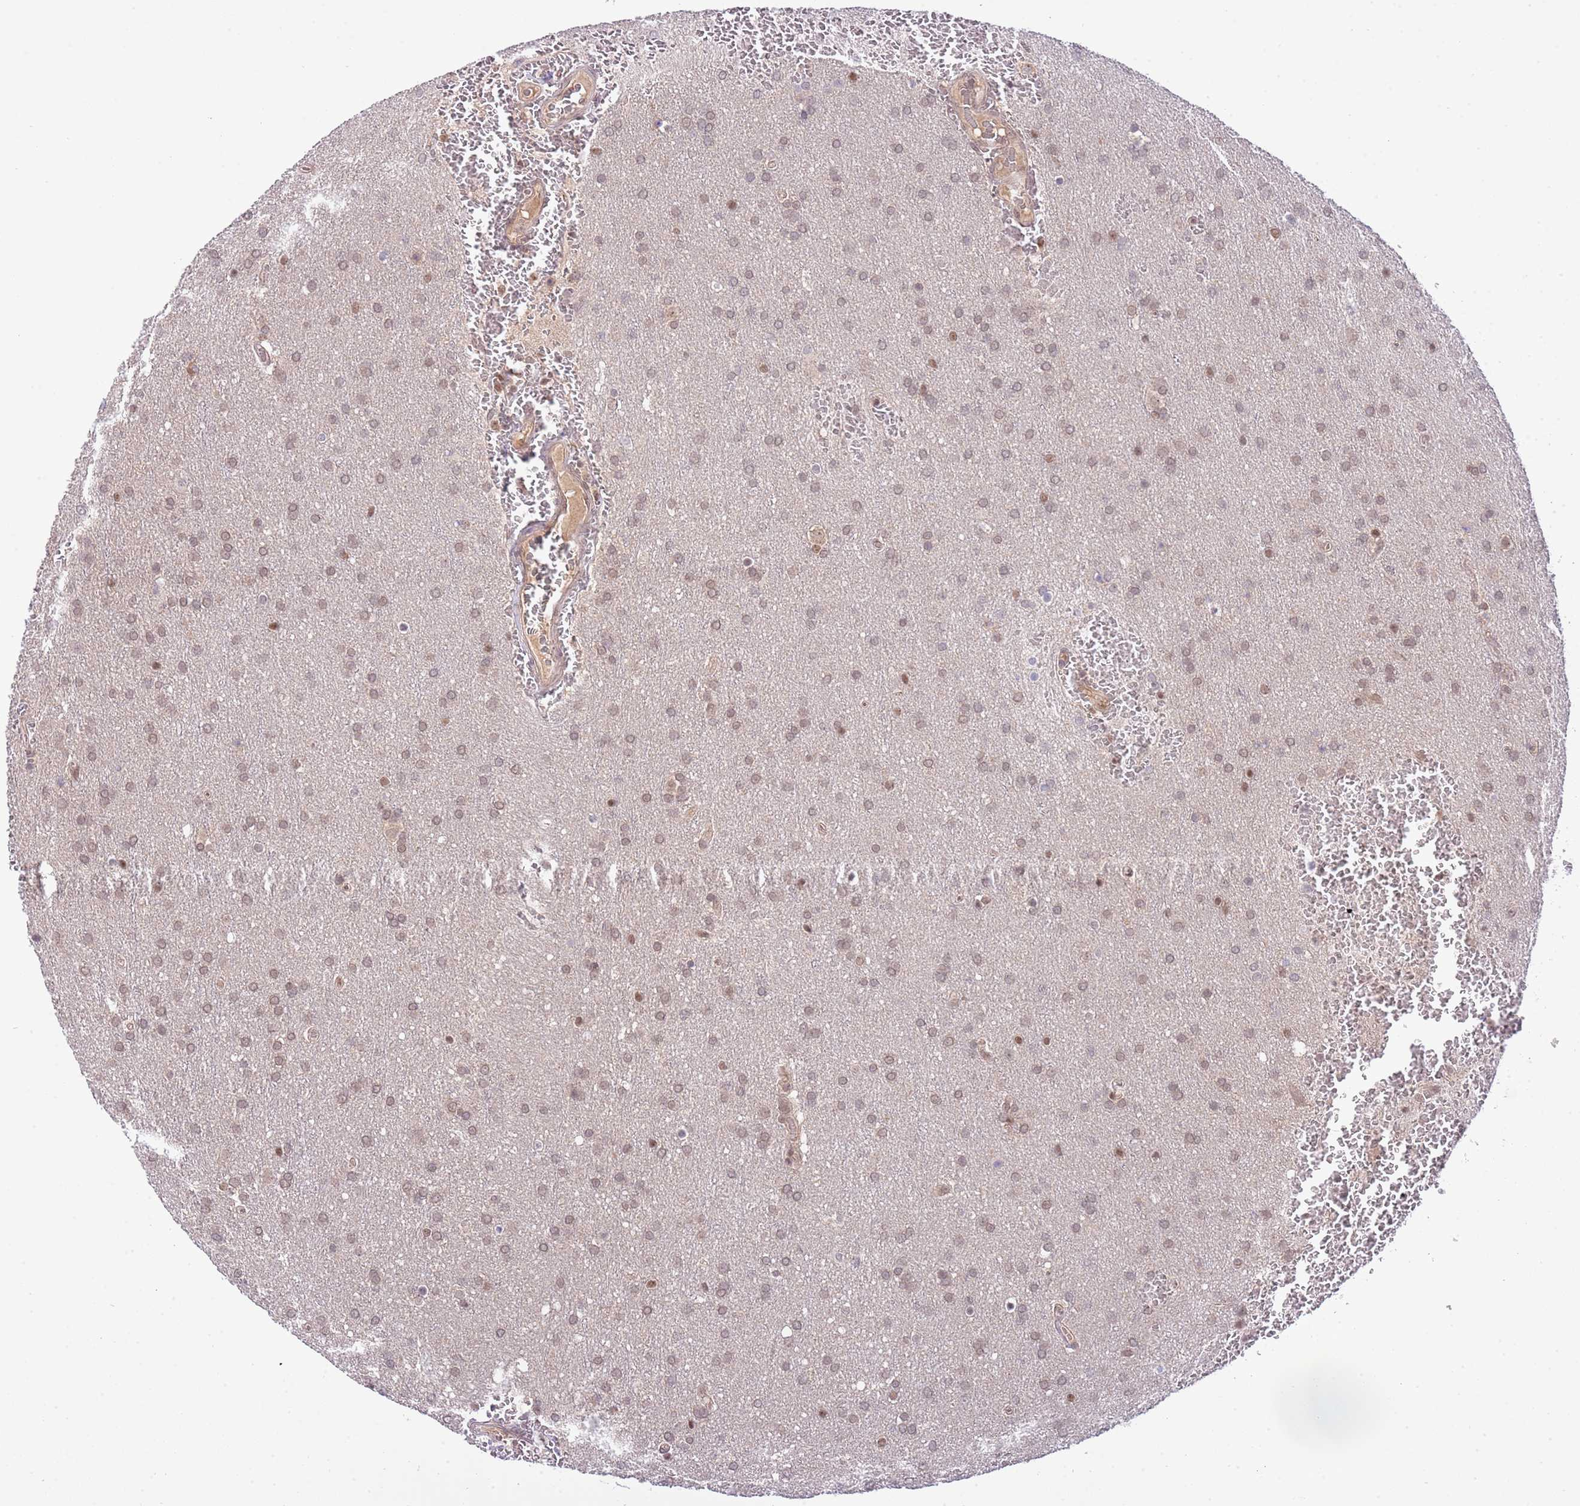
{"staining": {"intensity": "weak", "quantity": ">75%", "location": "cytoplasmic/membranous,nuclear"}, "tissue": "glioma", "cell_type": "Tumor cells", "image_type": "cancer", "snomed": [{"axis": "morphology", "description": "Glioma, malignant, Low grade"}, {"axis": "topography", "description": "Brain"}], "caption": "Protein expression by immunohistochemistry (IHC) displays weak cytoplasmic/membranous and nuclear positivity in approximately >75% of tumor cells in glioma. Ihc stains the protein of interest in brown and the nuclei are stained blue.", "gene": "CHD1", "patient": {"sex": "female", "age": 32}}